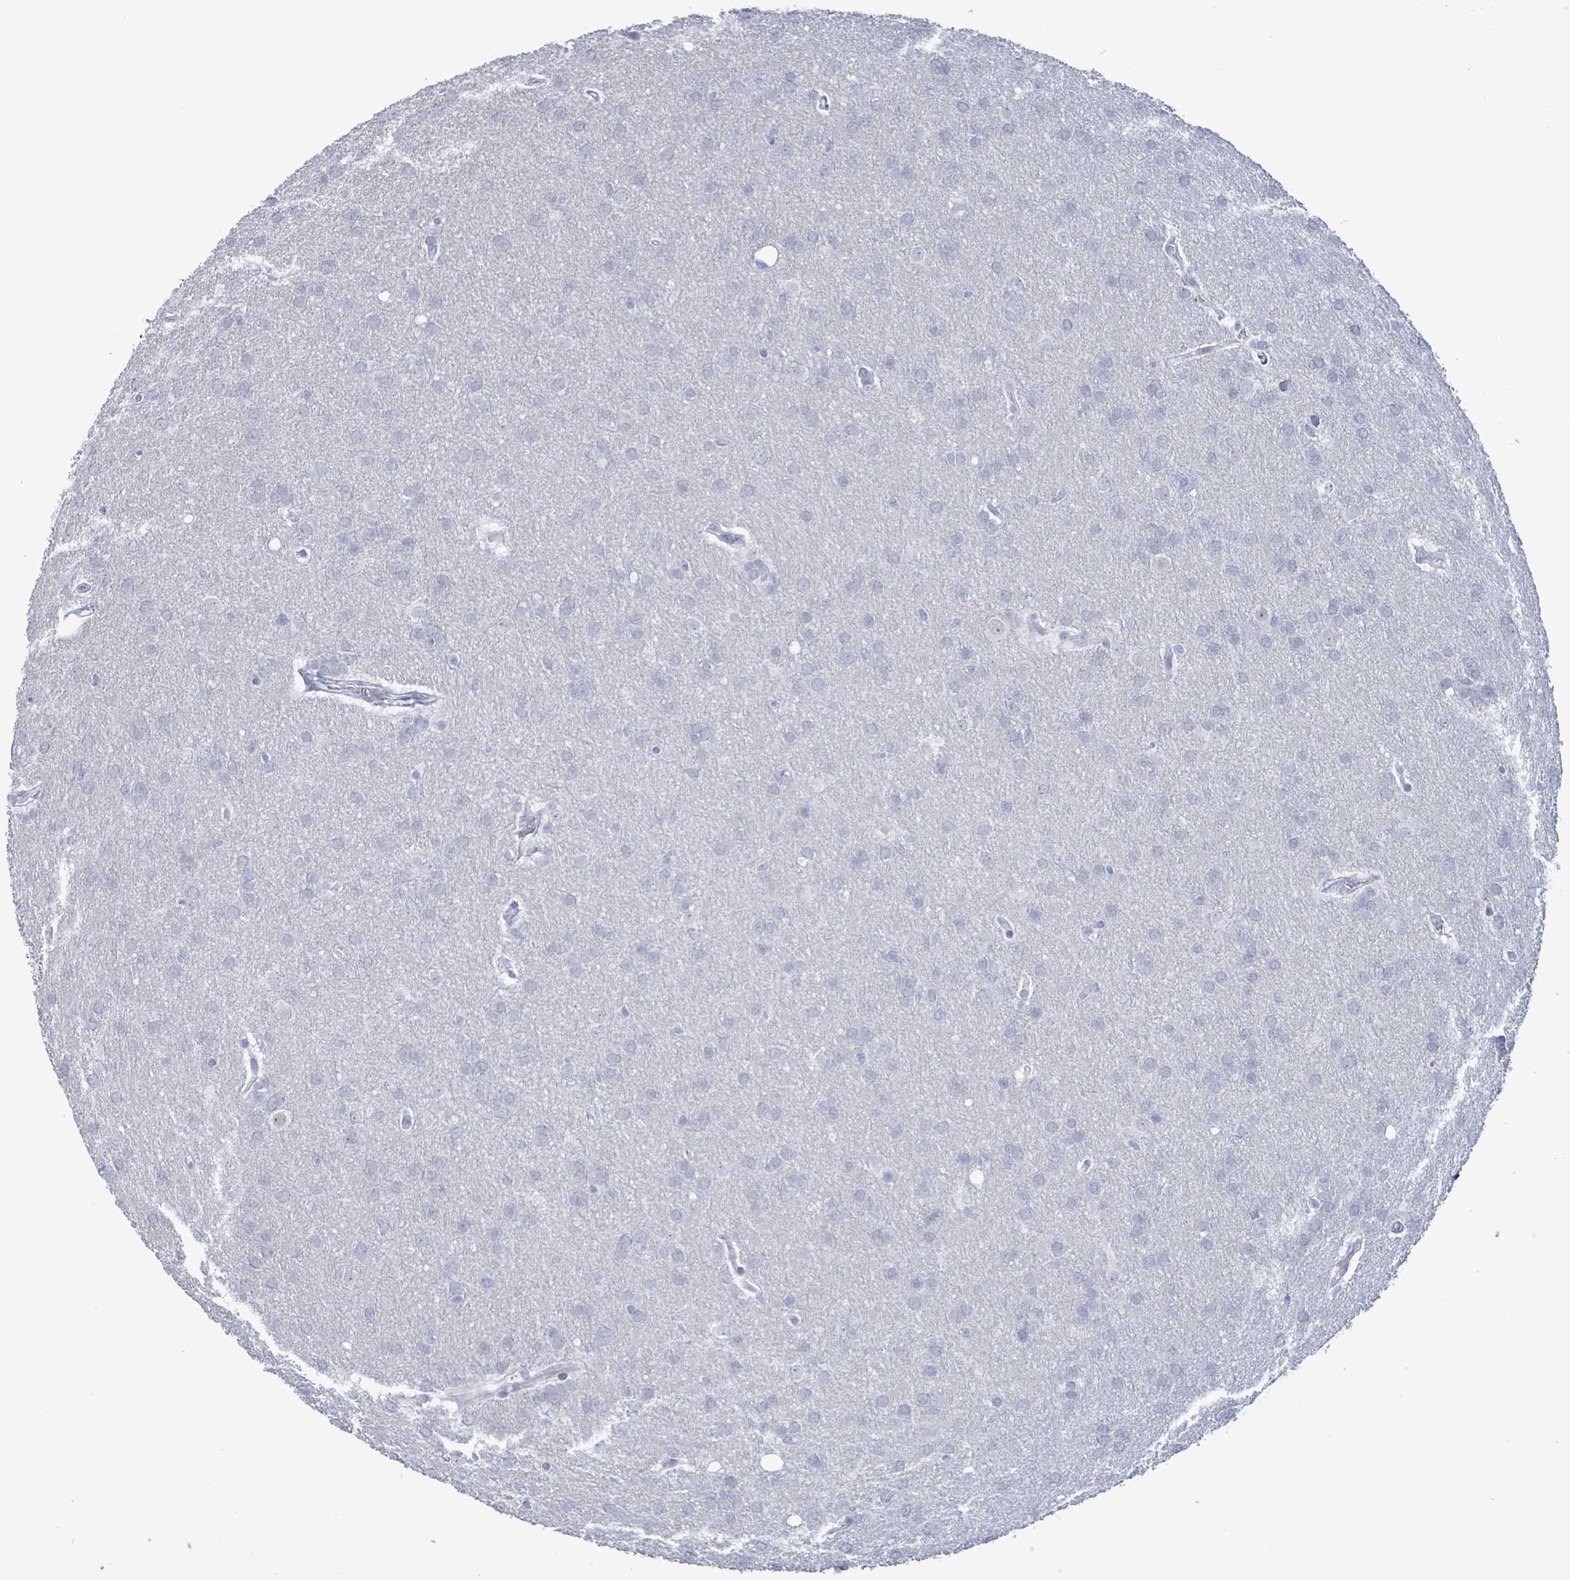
{"staining": {"intensity": "negative", "quantity": "none", "location": "none"}, "tissue": "glioma", "cell_type": "Tumor cells", "image_type": "cancer", "snomed": [{"axis": "morphology", "description": "Glioma, malignant, Low grade"}, {"axis": "topography", "description": "Brain"}], "caption": "Human glioma stained for a protein using immunohistochemistry exhibits no staining in tumor cells.", "gene": "ZNF771", "patient": {"sex": "female", "age": 32}}